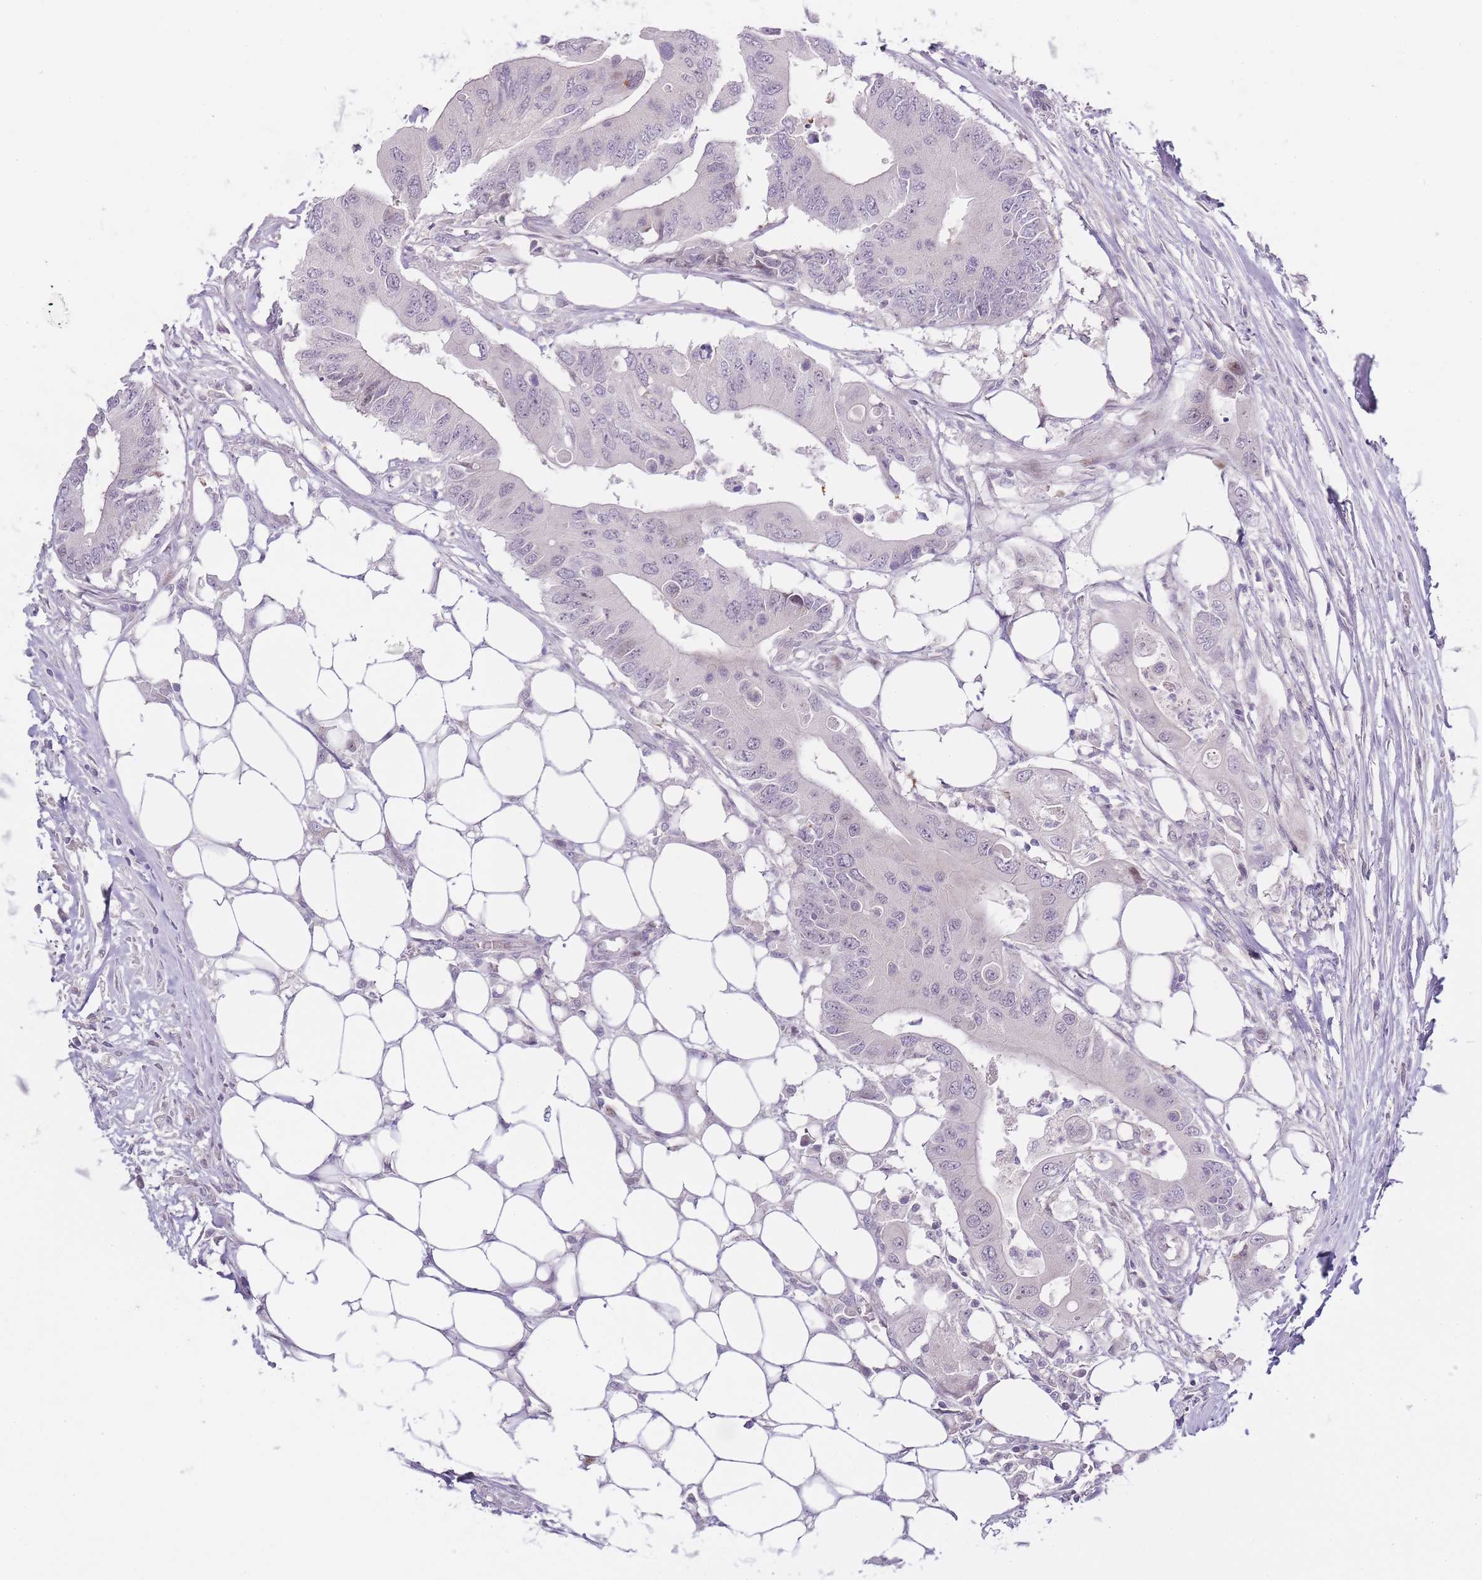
{"staining": {"intensity": "negative", "quantity": "none", "location": "none"}, "tissue": "colorectal cancer", "cell_type": "Tumor cells", "image_type": "cancer", "snomed": [{"axis": "morphology", "description": "Adenocarcinoma, NOS"}, {"axis": "topography", "description": "Colon"}], "caption": "Immunohistochemistry histopathology image of adenocarcinoma (colorectal) stained for a protein (brown), which demonstrates no staining in tumor cells.", "gene": "OGG1", "patient": {"sex": "male", "age": 71}}